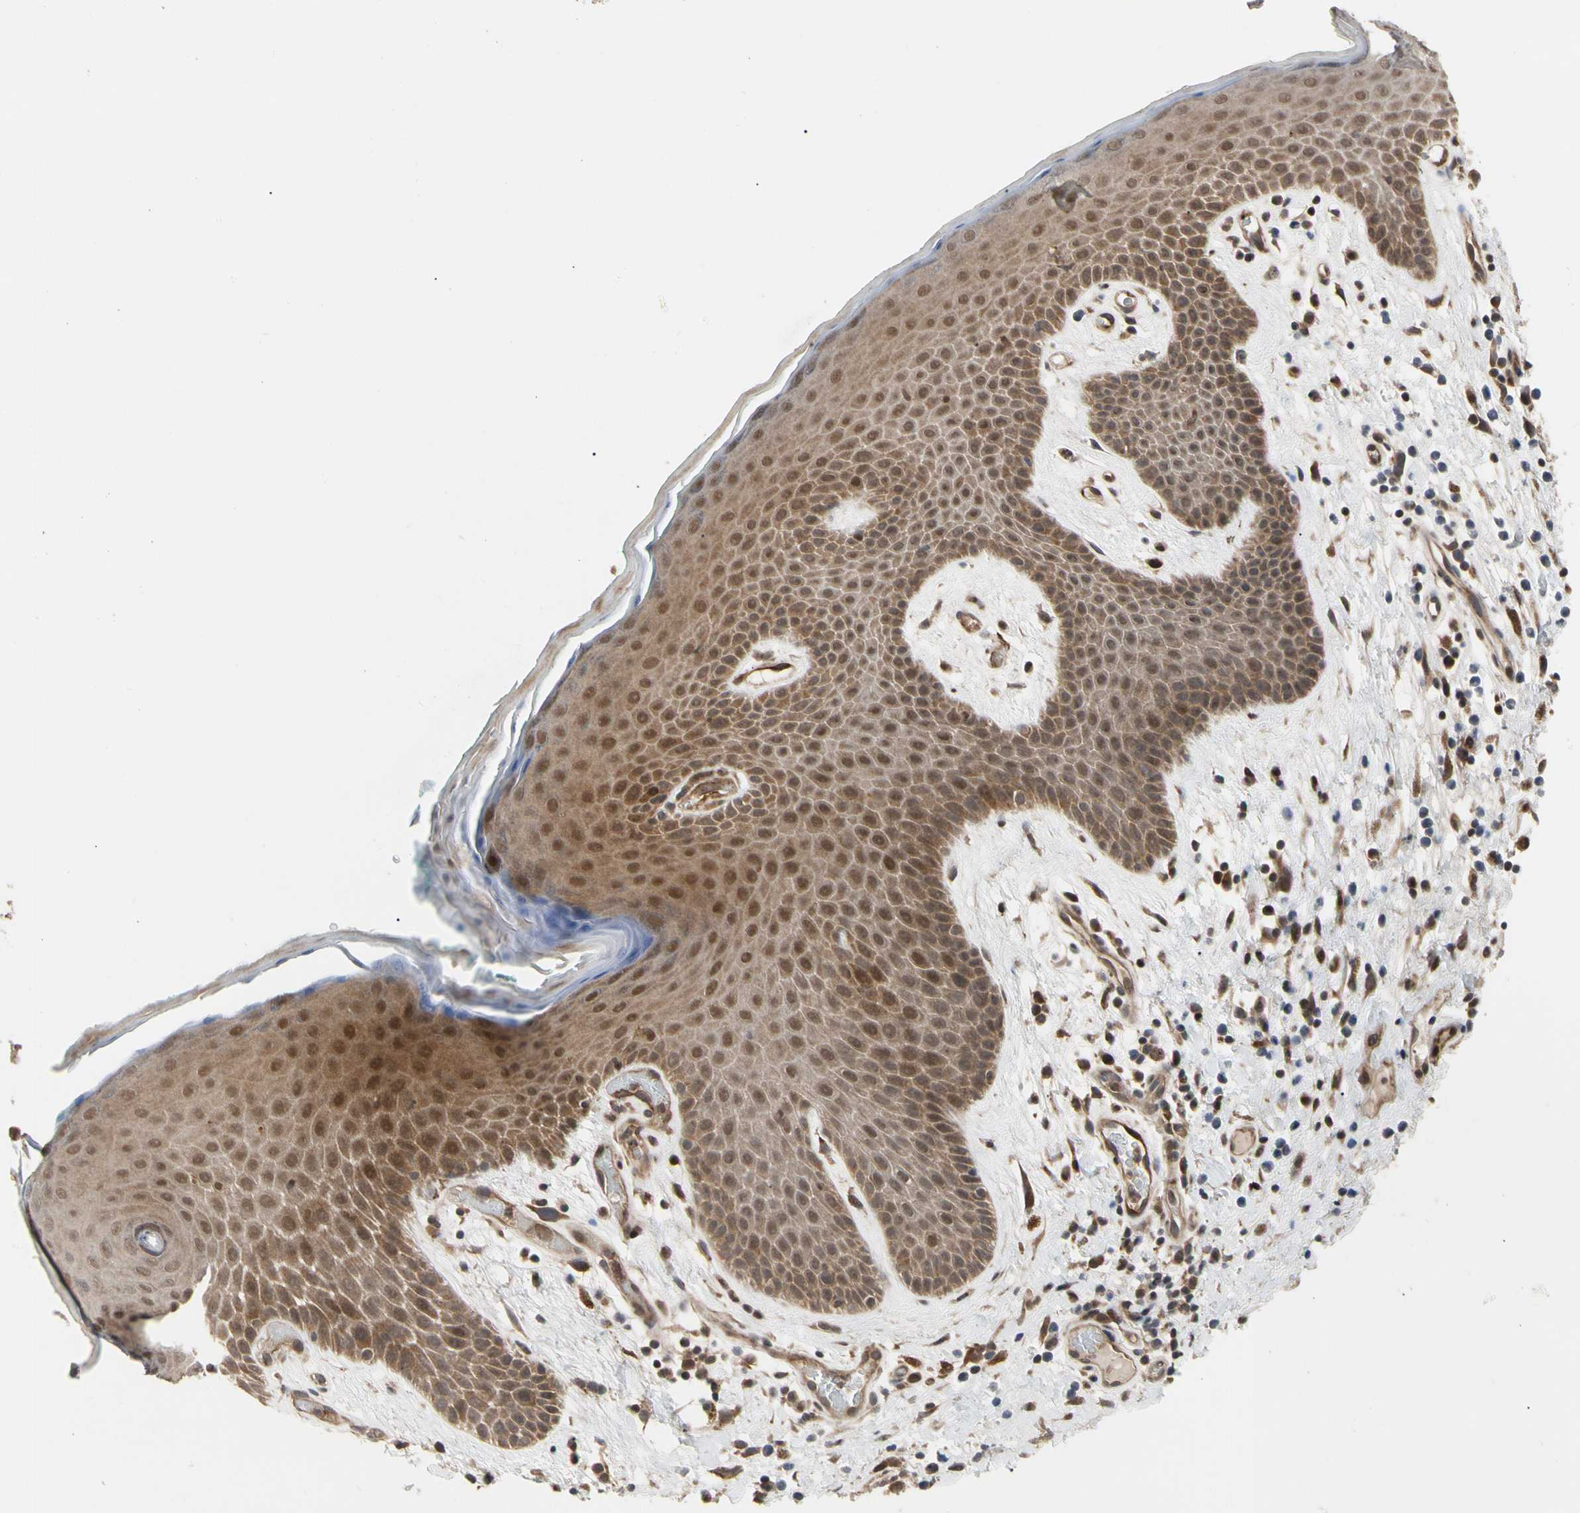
{"staining": {"intensity": "strong", "quantity": ">75%", "location": "cytoplasmic/membranous,nuclear"}, "tissue": "skin", "cell_type": "Epidermal cells", "image_type": "normal", "snomed": [{"axis": "morphology", "description": "Normal tissue, NOS"}, {"axis": "topography", "description": "Anal"}], "caption": "Approximately >75% of epidermal cells in unremarkable skin demonstrate strong cytoplasmic/membranous,nuclear protein staining as visualized by brown immunohistochemical staining.", "gene": "CYTIP", "patient": {"sex": "male", "age": 74}}